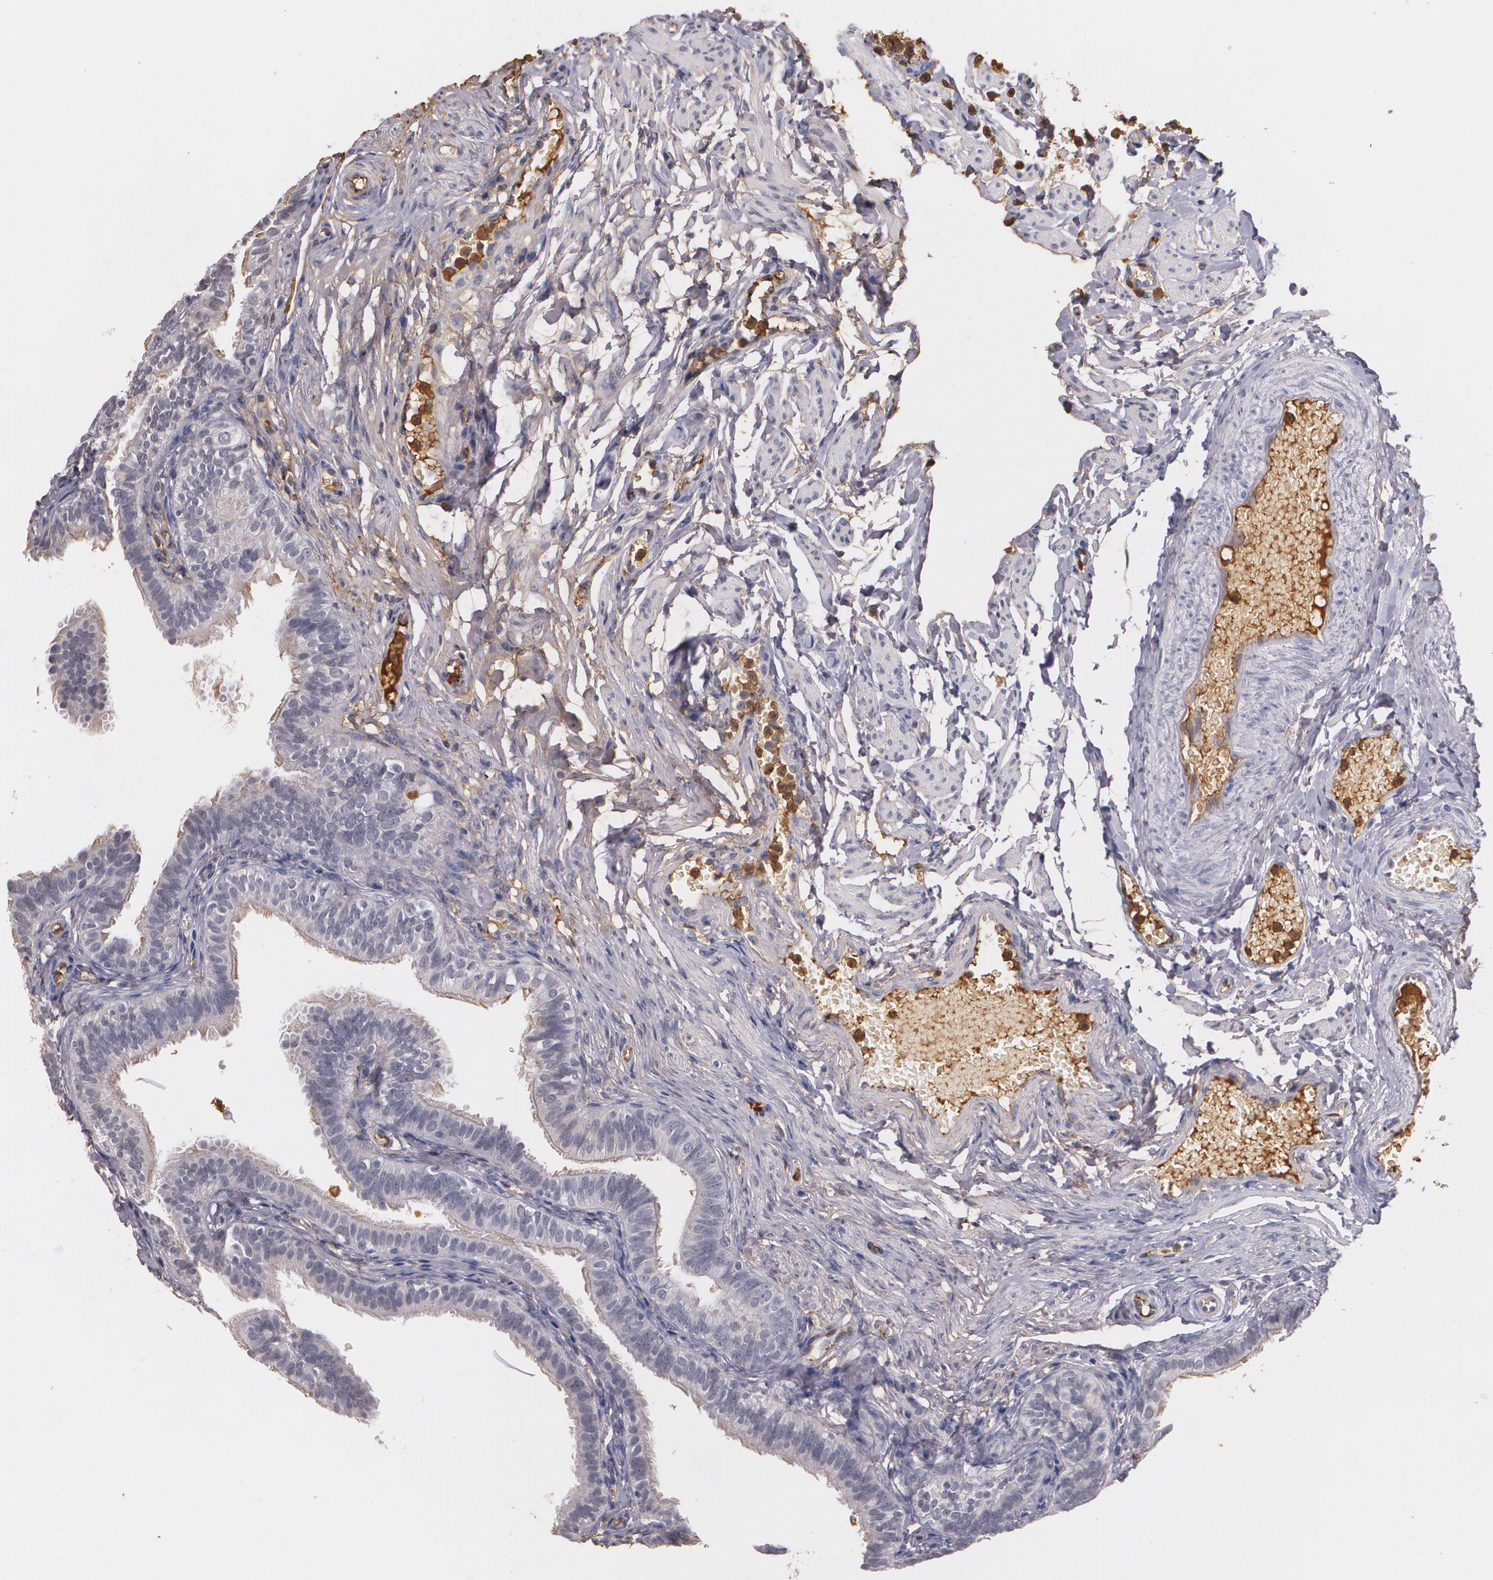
{"staining": {"intensity": "negative", "quantity": "none", "location": "none"}, "tissue": "fallopian tube", "cell_type": "Glandular cells", "image_type": "normal", "snomed": [{"axis": "morphology", "description": "Normal tissue, NOS"}, {"axis": "morphology", "description": "Dermoid, NOS"}, {"axis": "topography", "description": "Fallopian tube"}], "caption": "Immunohistochemistry (IHC) micrograph of benign fallopian tube: fallopian tube stained with DAB (3,3'-diaminobenzidine) displays no significant protein staining in glandular cells.", "gene": "PTS", "patient": {"sex": "female", "age": 33}}